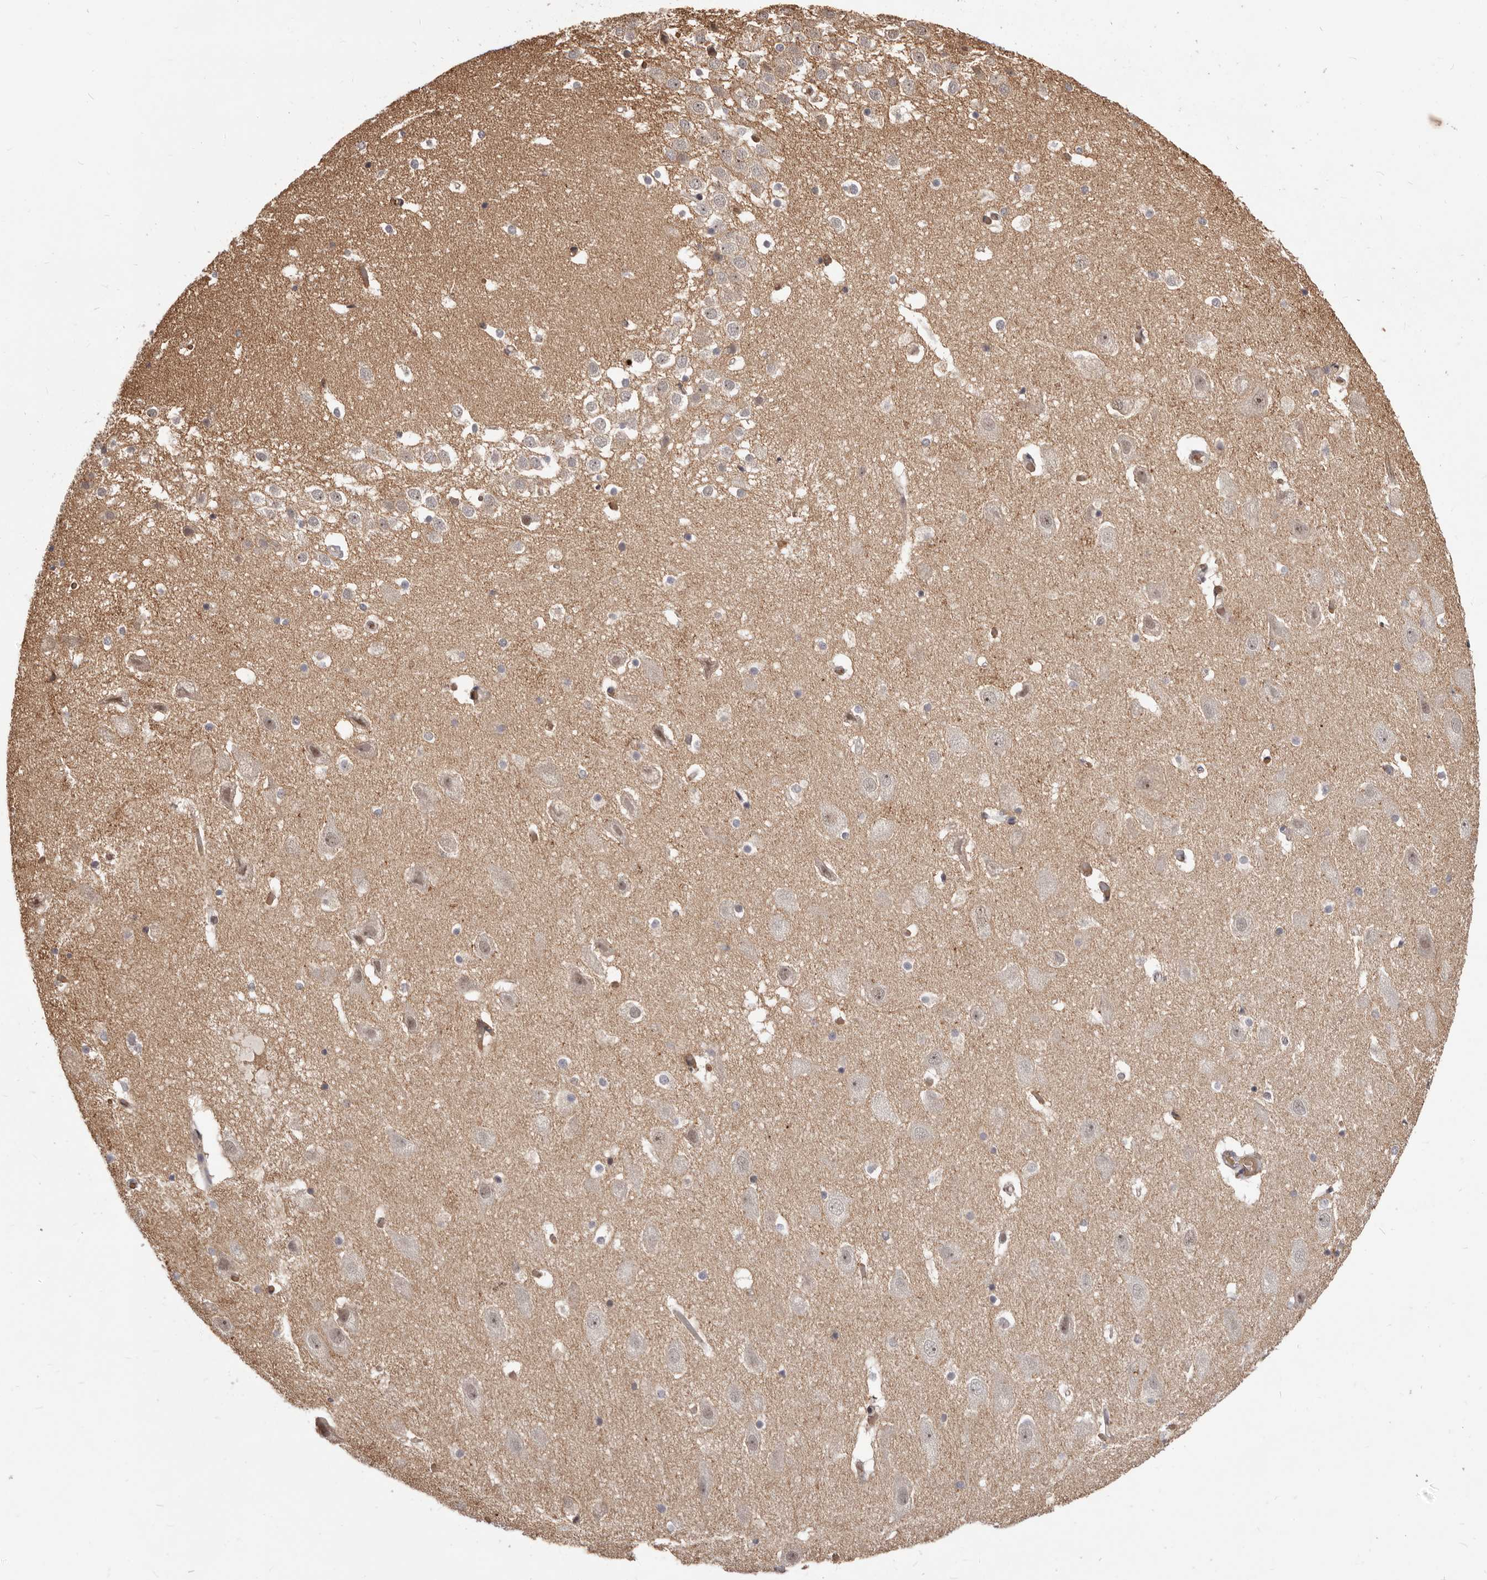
{"staining": {"intensity": "negative", "quantity": "none", "location": "none"}, "tissue": "hippocampus", "cell_type": "Glial cells", "image_type": "normal", "snomed": [{"axis": "morphology", "description": "Normal tissue, NOS"}, {"axis": "topography", "description": "Hippocampus"}], "caption": "Immunohistochemistry image of benign hippocampus: hippocampus stained with DAB (3,3'-diaminobenzidine) displays no significant protein expression in glial cells.", "gene": "NCOA3", "patient": {"sex": "female", "age": 52}}